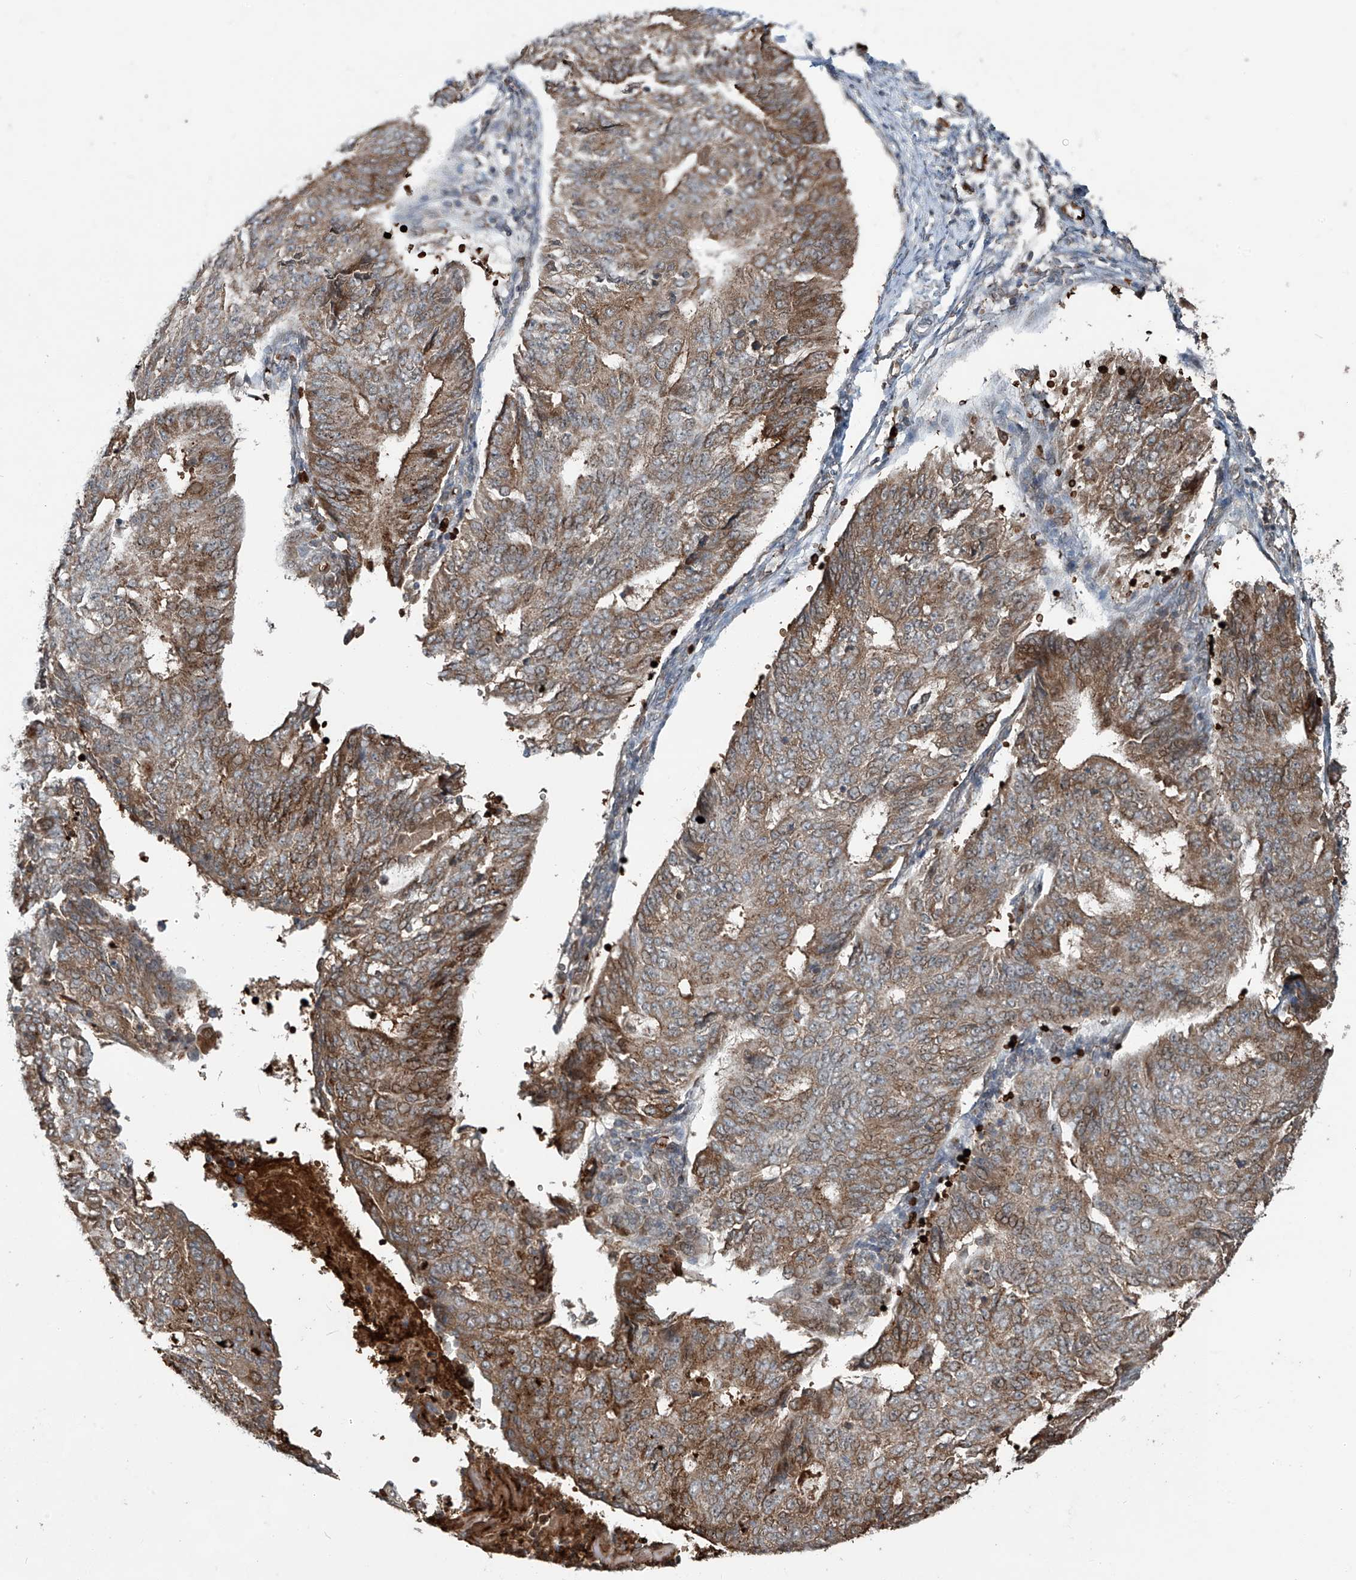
{"staining": {"intensity": "moderate", "quantity": ">75%", "location": "cytoplasmic/membranous"}, "tissue": "endometrial cancer", "cell_type": "Tumor cells", "image_type": "cancer", "snomed": [{"axis": "morphology", "description": "Adenocarcinoma, NOS"}, {"axis": "topography", "description": "Endometrium"}], "caption": "A brown stain labels moderate cytoplasmic/membranous positivity of a protein in human endometrial adenocarcinoma tumor cells.", "gene": "ZDHHC9", "patient": {"sex": "female", "age": 32}}